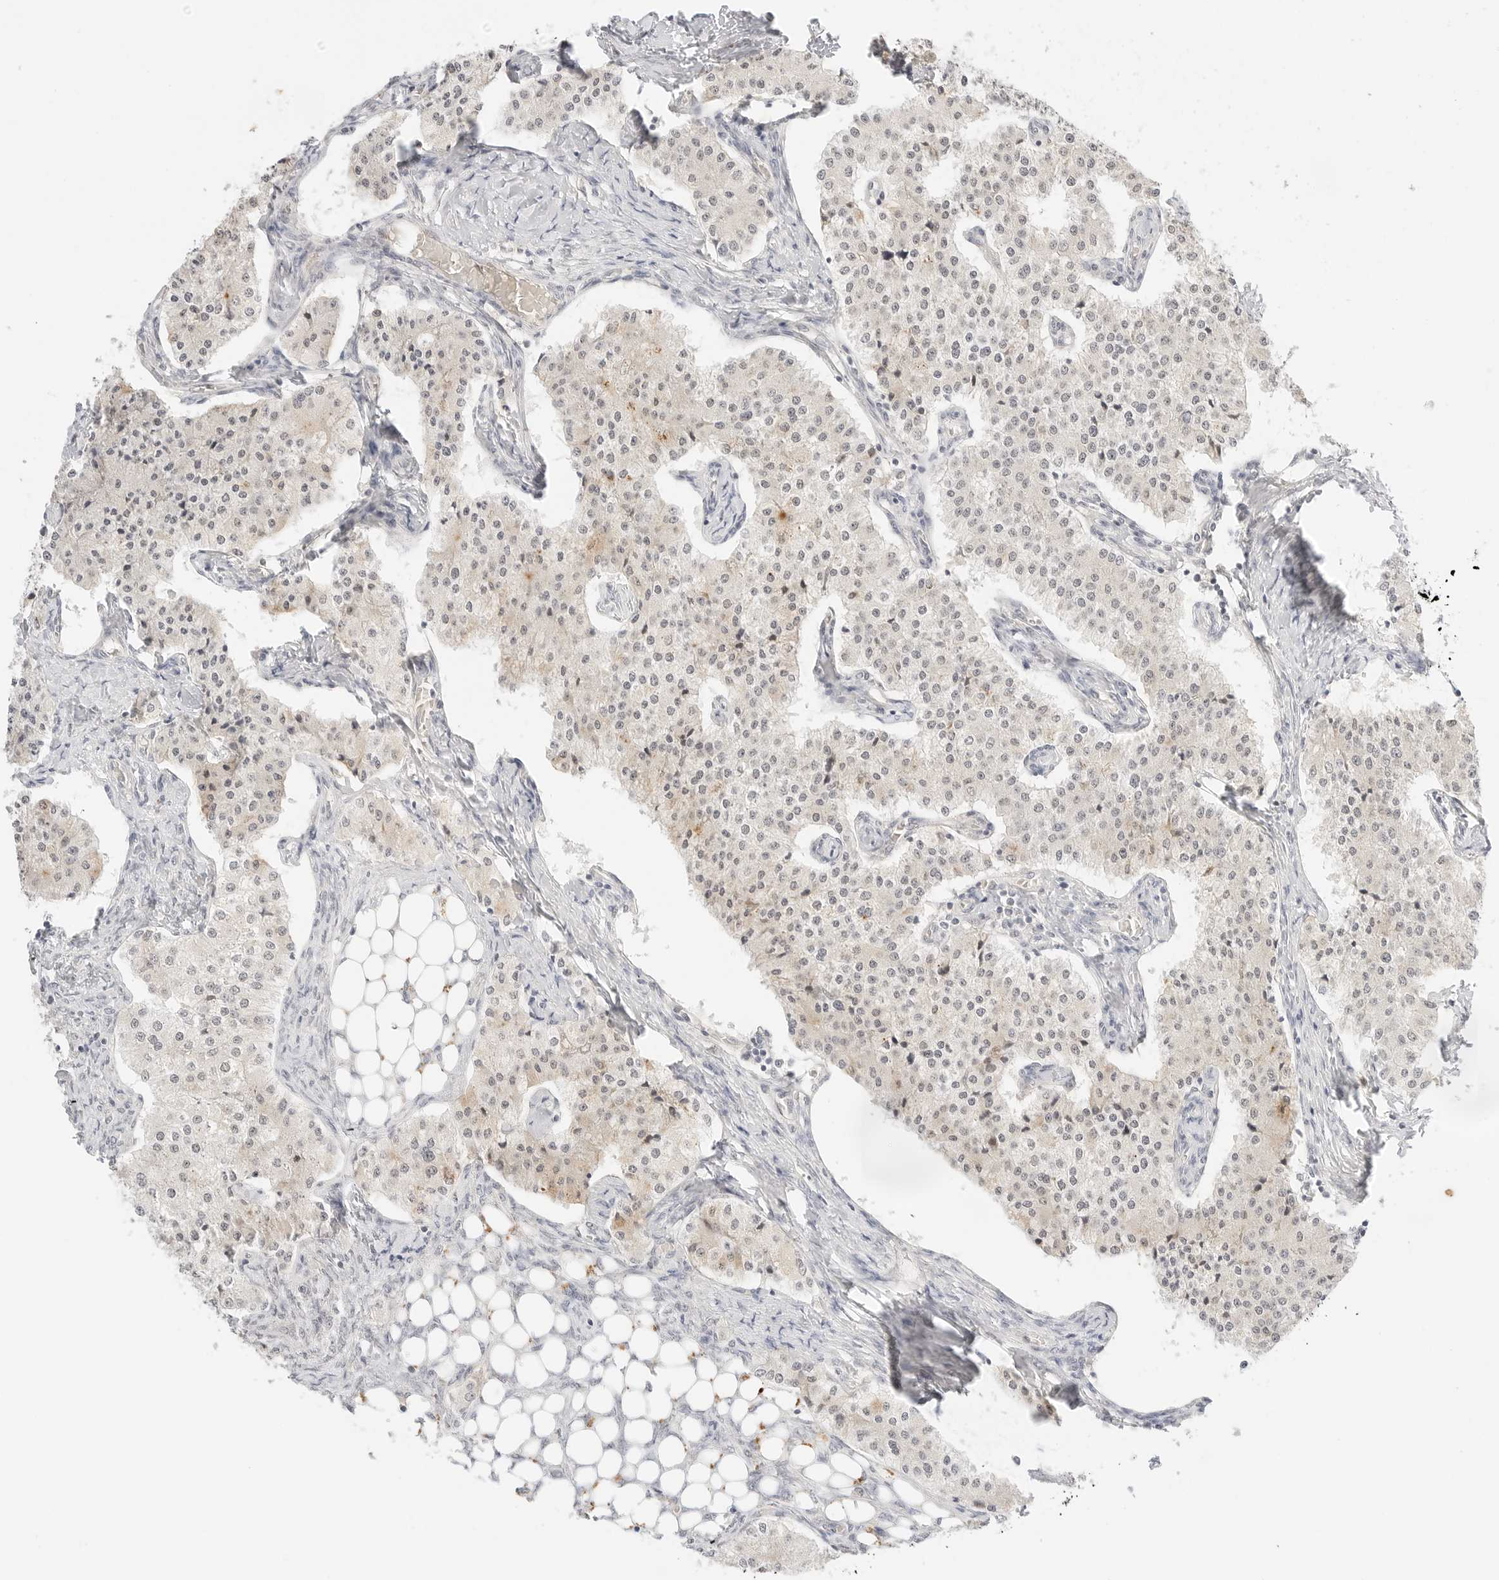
{"staining": {"intensity": "weak", "quantity": "25%-75%", "location": "cytoplasmic/membranous"}, "tissue": "carcinoid", "cell_type": "Tumor cells", "image_type": "cancer", "snomed": [{"axis": "morphology", "description": "Carcinoid, malignant, NOS"}, {"axis": "topography", "description": "Colon"}], "caption": "Human carcinoid stained for a protein (brown) shows weak cytoplasmic/membranous positive staining in about 25%-75% of tumor cells.", "gene": "RPS6KL1", "patient": {"sex": "female", "age": 52}}